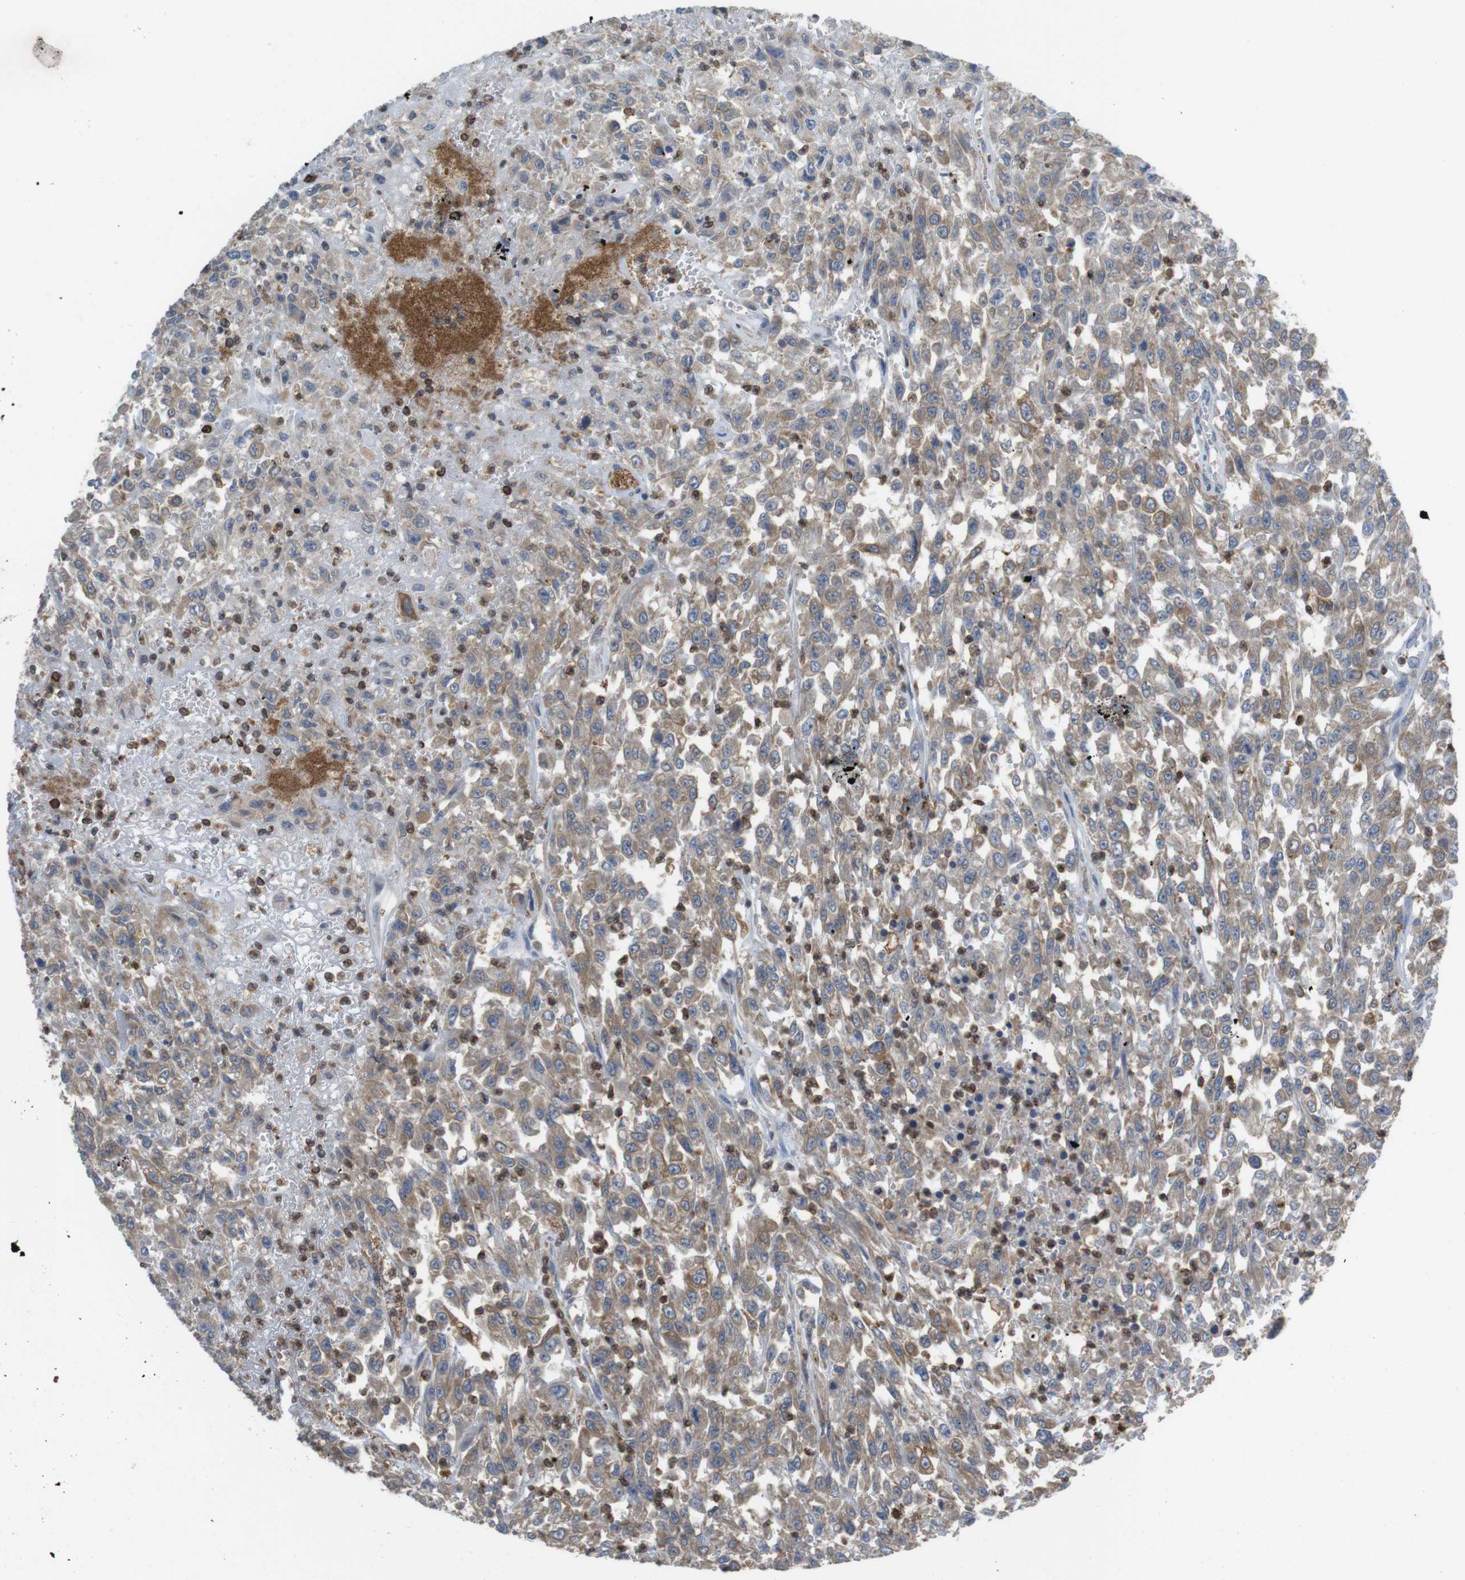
{"staining": {"intensity": "weak", "quantity": ">75%", "location": "cytoplasmic/membranous"}, "tissue": "urothelial cancer", "cell_type": "Tumor cells", "image_type": "cancer", "snomed": [{"axis": "morphology", "description": "Urothelial carcinoma, High grade"}, {"axis": "topography", "description": "Urinary bladder"}], "caption": "Human urothelial cancer stained with a brown dye shows weak cytoplasmic/membranous positive positivity in about >75% of tumor cells.", "gene": "ARL6IP5", "patient": {"sex": "male", "age": 46}}